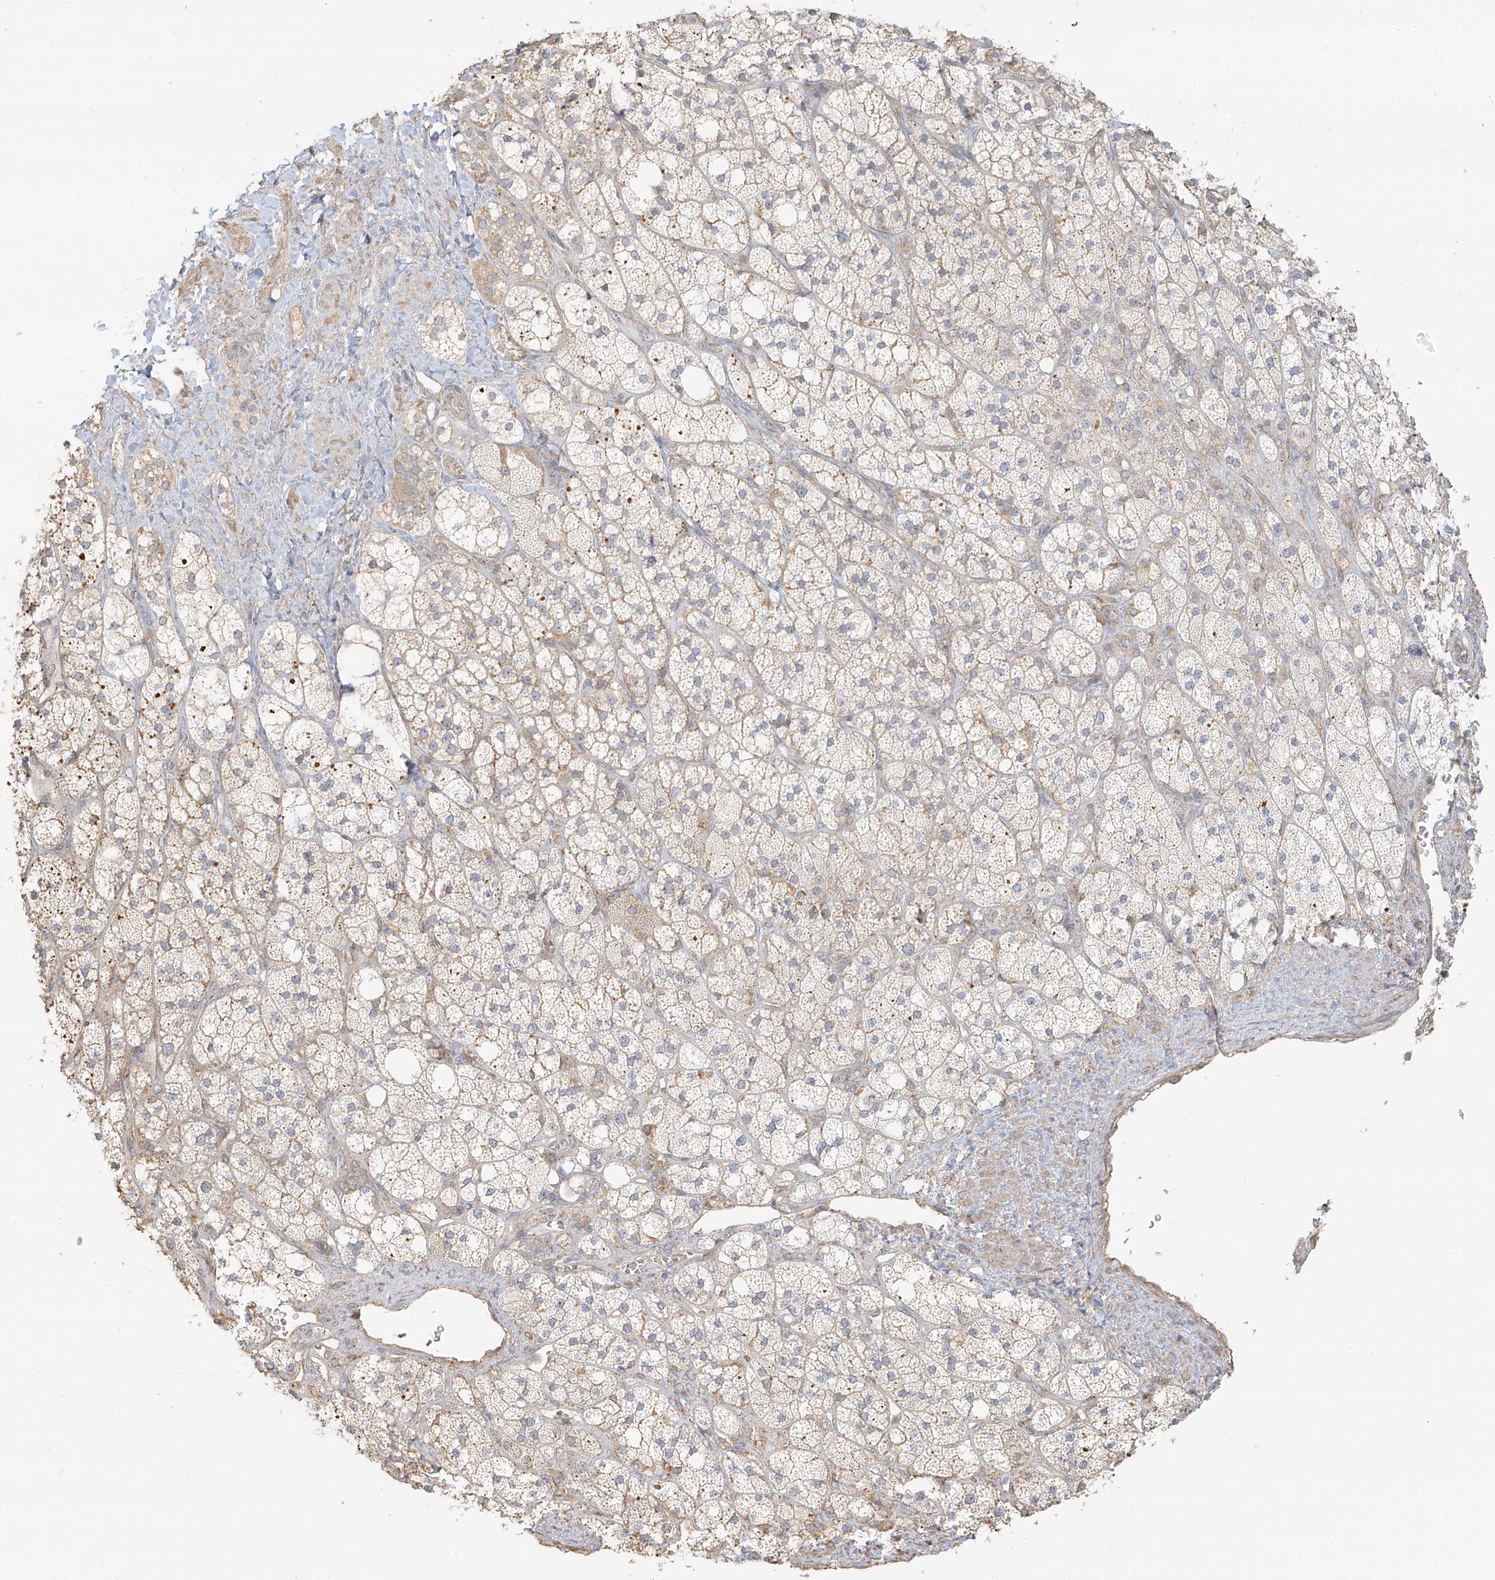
{"staining": {"intensity": "negative", "quantity": "none", "location": "none"}, "tissue": "adrenal gland", "cell_type": "Glandular cells", "image_type": "normal", "snomed": [{"axis": "morphology", "description": "Normal tissue, NOS"}, {"axis": "topography", "description": "Adrenal gland"}], "caption": "Micrograph shows no significant protein expression in glandular cells of normal adrenal gland.", "gene": "UPK1B", "patient": {"sex": "male", "age": 61}}